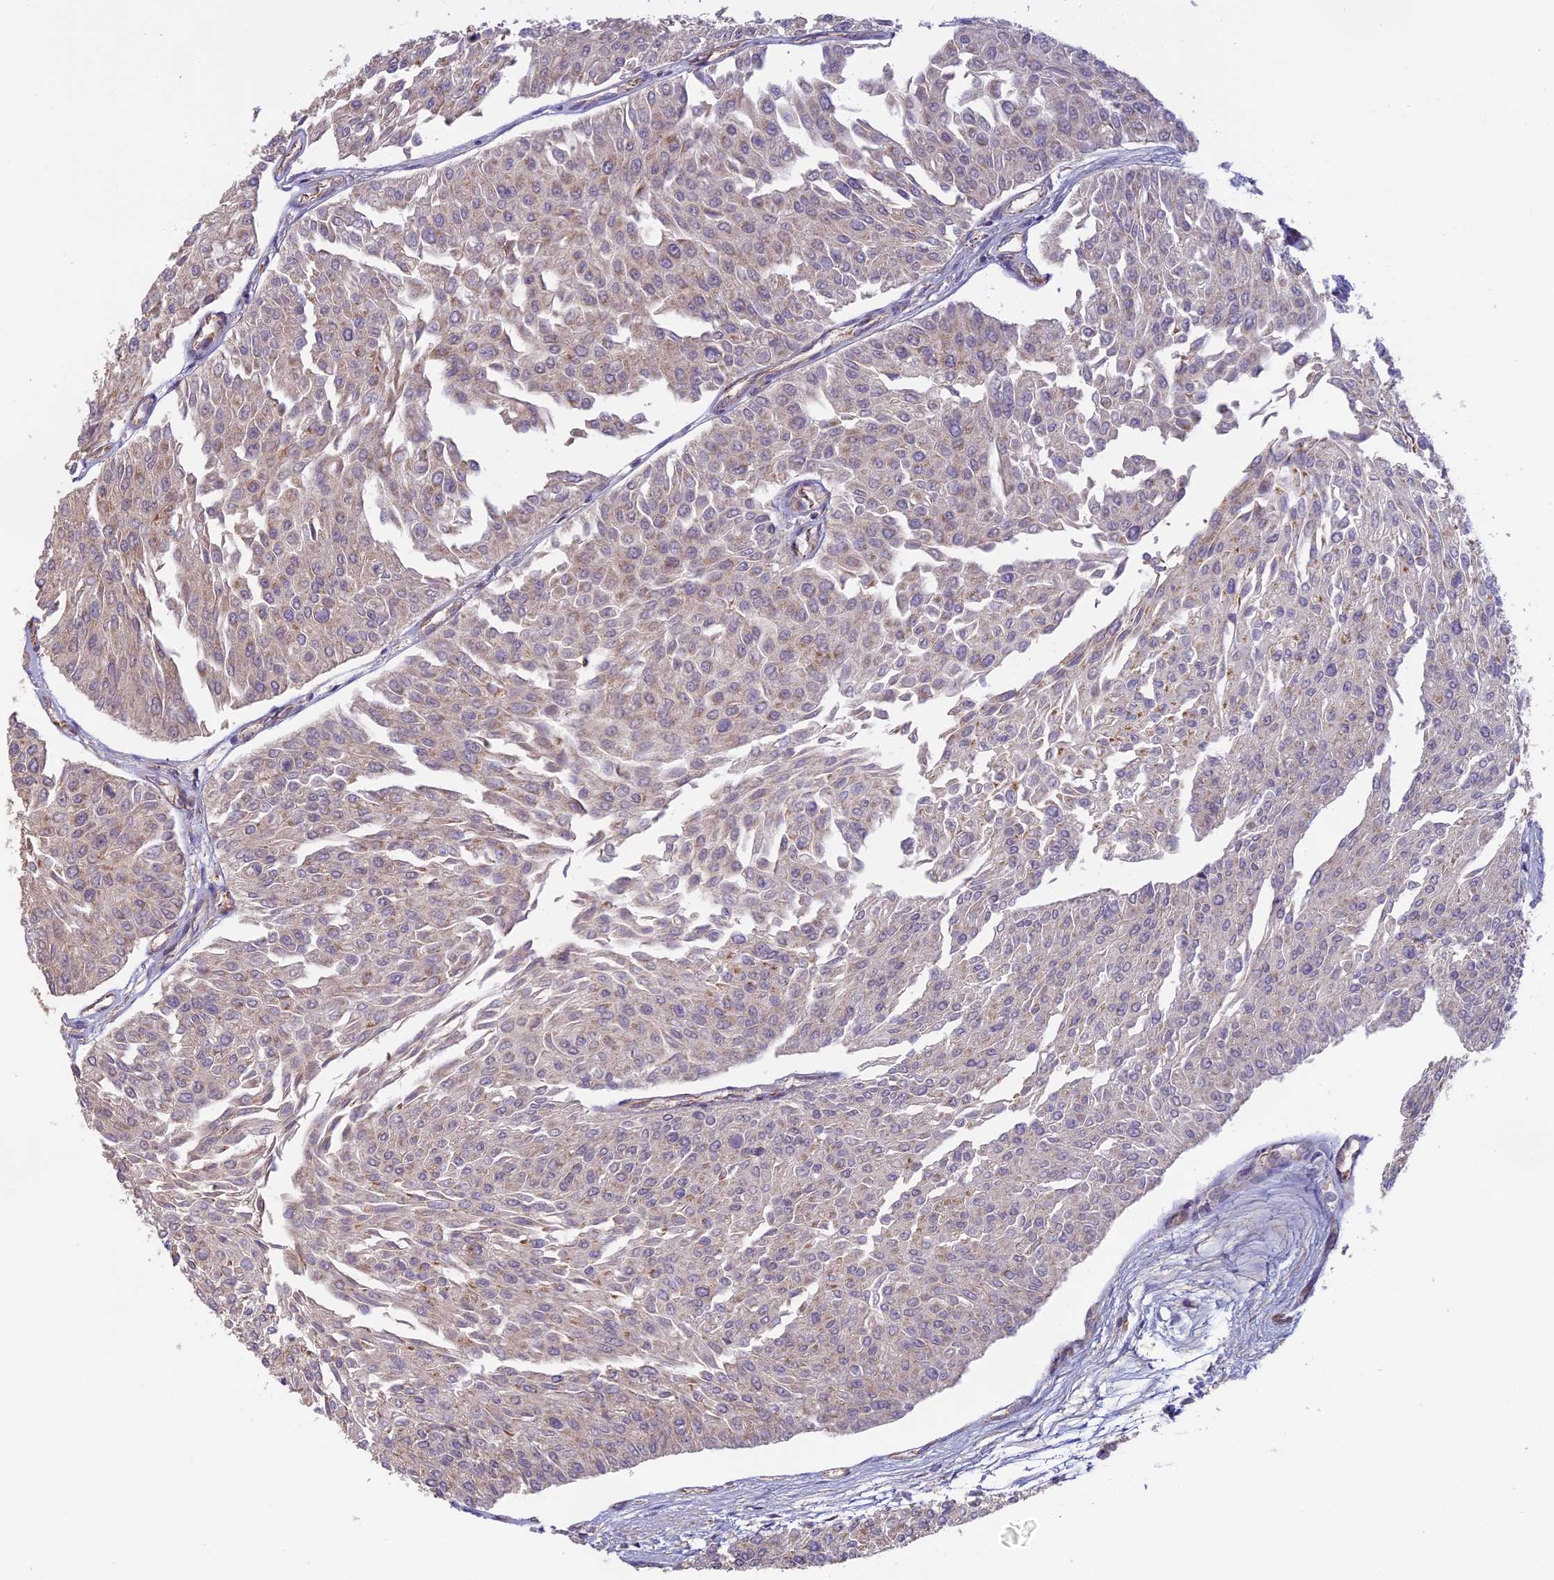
{"staining": {"intensity": "negative", "quantity": "none", "location": "none"}, "tissue": "urothelial cancer", "cell_type": "Tumor cells", "image_type": "cancer", "snomed": [{"axis": "morphology", "description": "Urothelial carcinoma, Low grade"}, {"axis": "topography", "description": "Urinary bladder"}], "caption": "This is a photomicrograph of IHC staining of urothelial carcinoma (low-grade), which shows no expression in tumor cells.", "gene": "EDAR", "patient": {"sex": "male", "age": 67}}